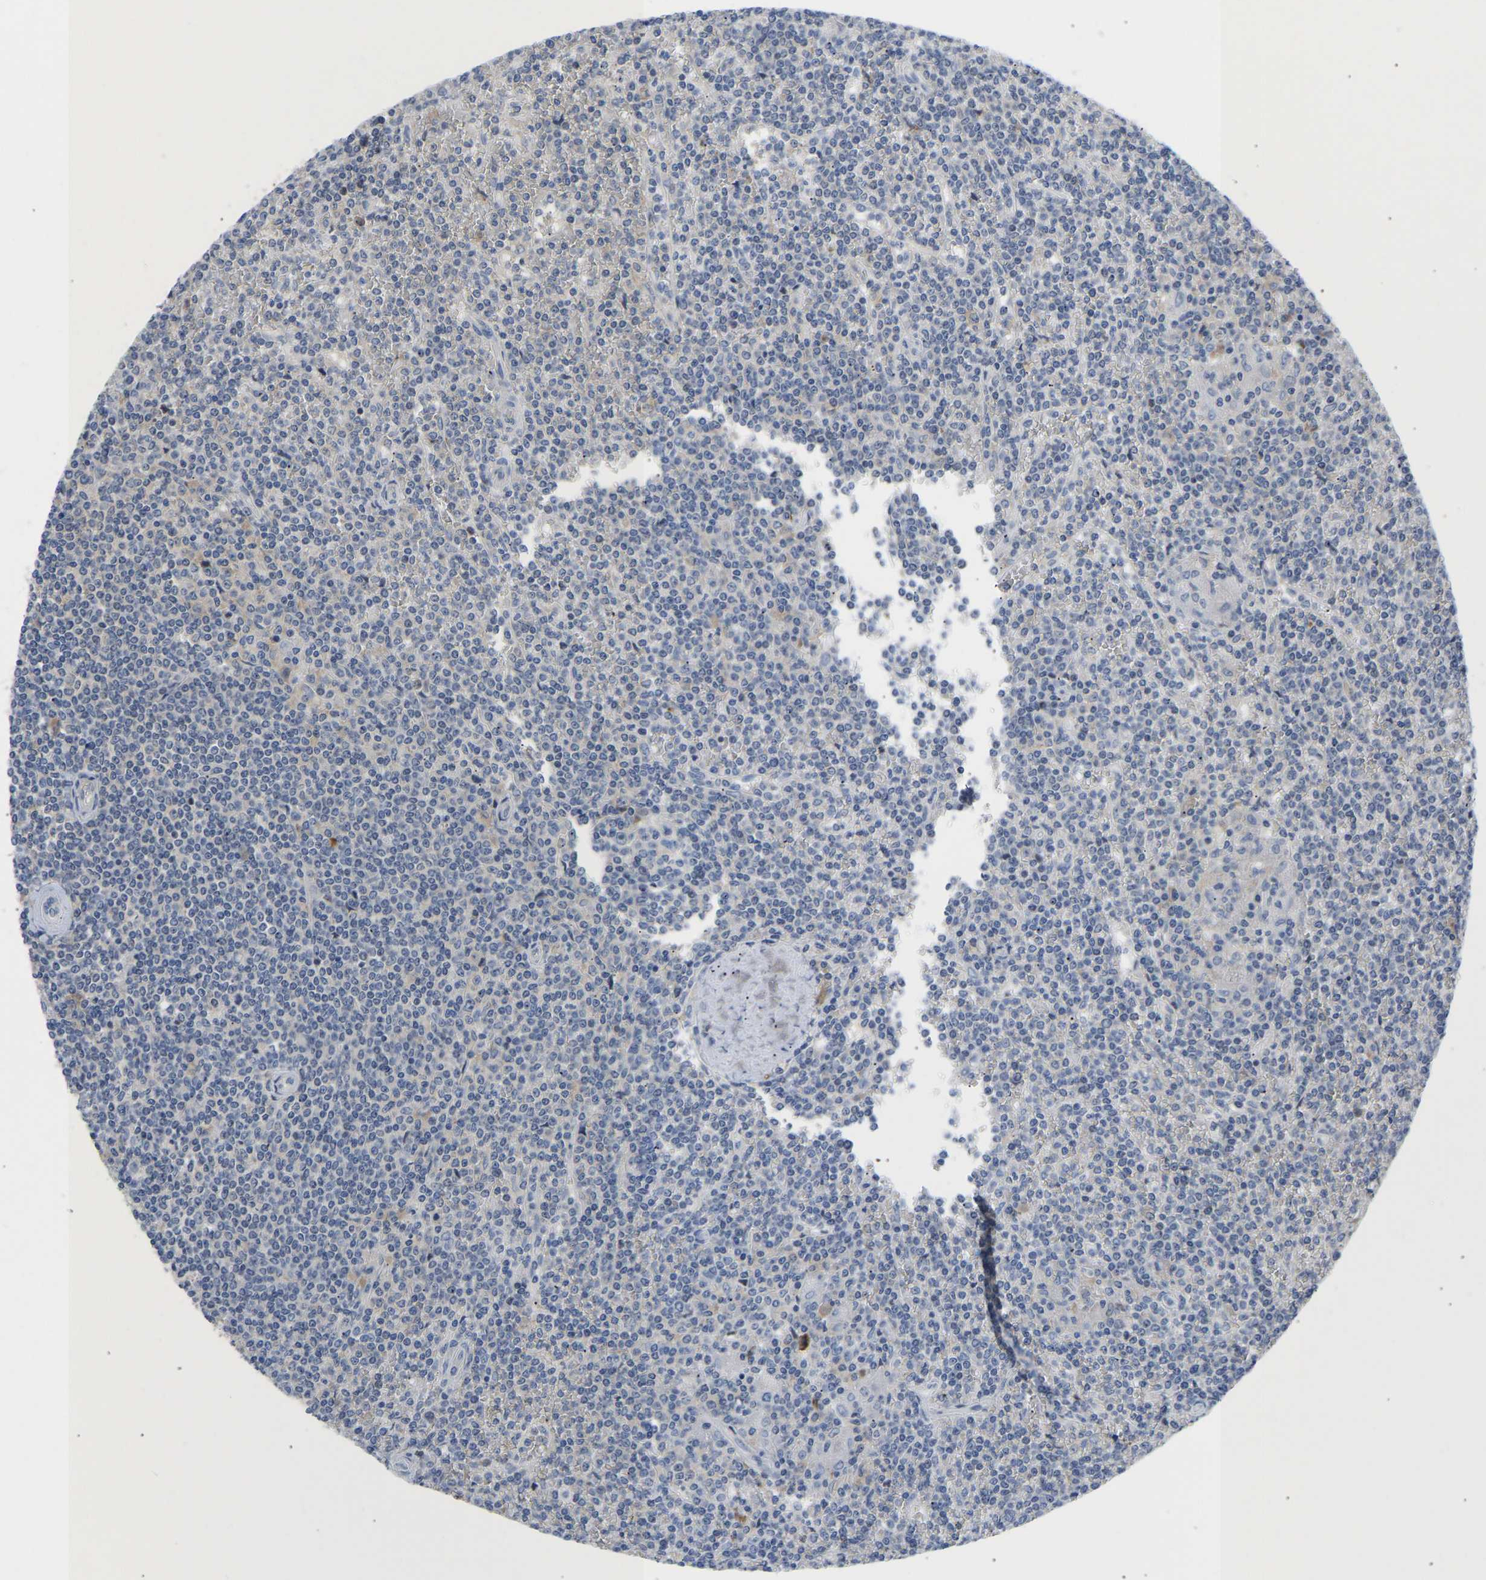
{"staining": {"intensity": "negative", "quantity": "none", "location": "none"}, "tissue": "lymphoma", "cell_type": "Tumor cells", "image_type": "cancer", "snomed": [{"axis": "morphology", "description": "Malignant lymphoma, non-Hodgkin's type, Low grade"}, {"axis": "topography", "description": "Spleen"}], "caption": "Immunohistochemical staining of human lymphoma demonstrates no significant positivity in tumor cells.", "gene": "ABCA10", "patient": {"sex": "female", "age": 19}}